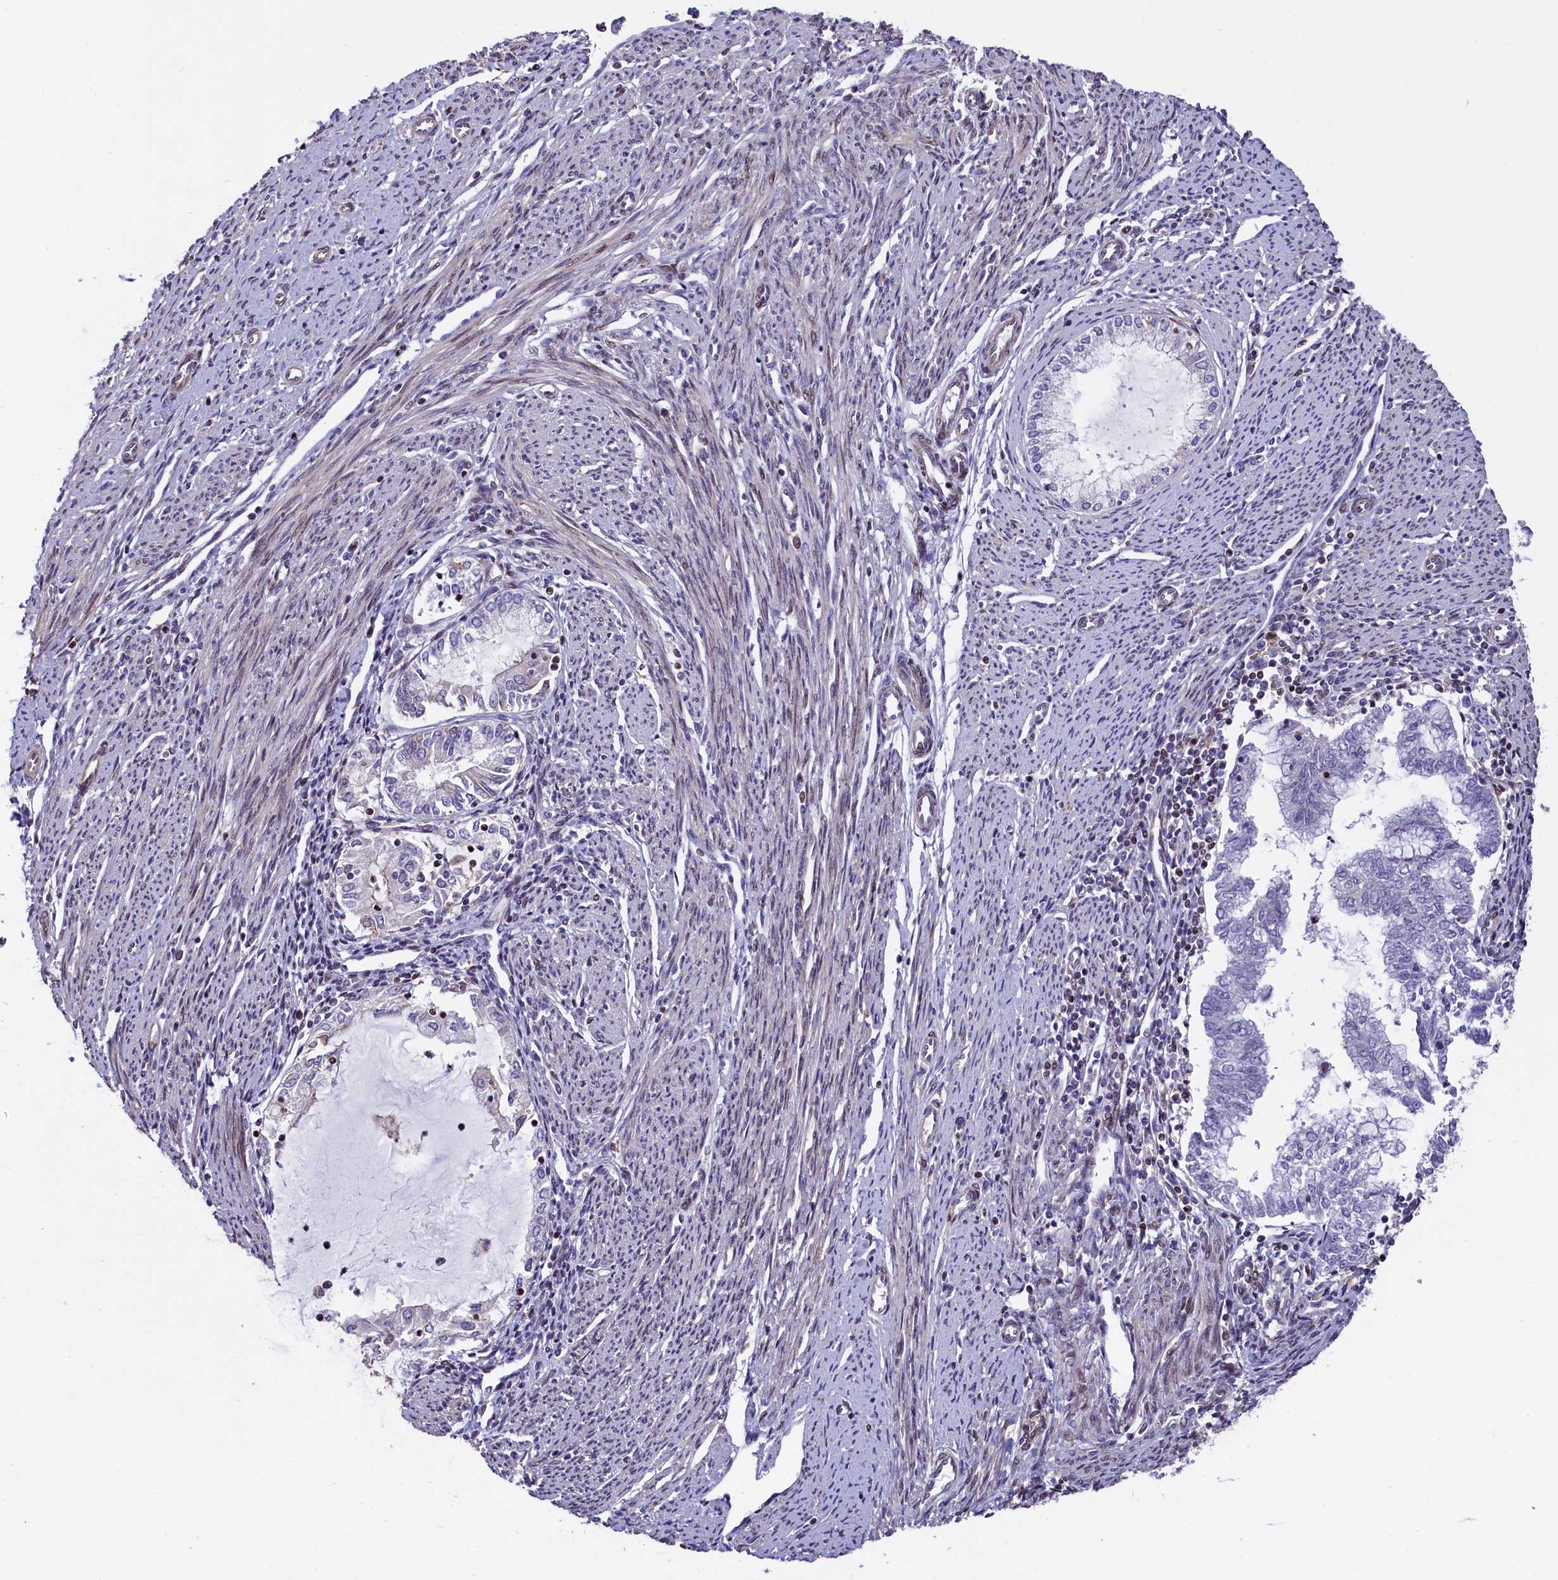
{"staining": {"intensity": "negative", "quantity": "none", "location": "none"}, "tissue": "endometrial cancer", "cell_type": "Tumor cells", "image_type": "cancer", "snomed": [{"axis": "morphology", "description": "Adenocarcinoma, NOS"}, {"axis": "topography", "description": "Endometrium"}], "caption": "High magnification brightfield microscopy of endometrial cancer (adenocarcinoma) stained with DAB (brown) and counterstained with hematoxylin (blue): tumor cells show no significant expression. (DAB (3,3'-diaminobenzidine) immunohistochemistry (IHC), high magnification).", "gene": "TGDS", "patient": {"sex": "female", "age": 79}}